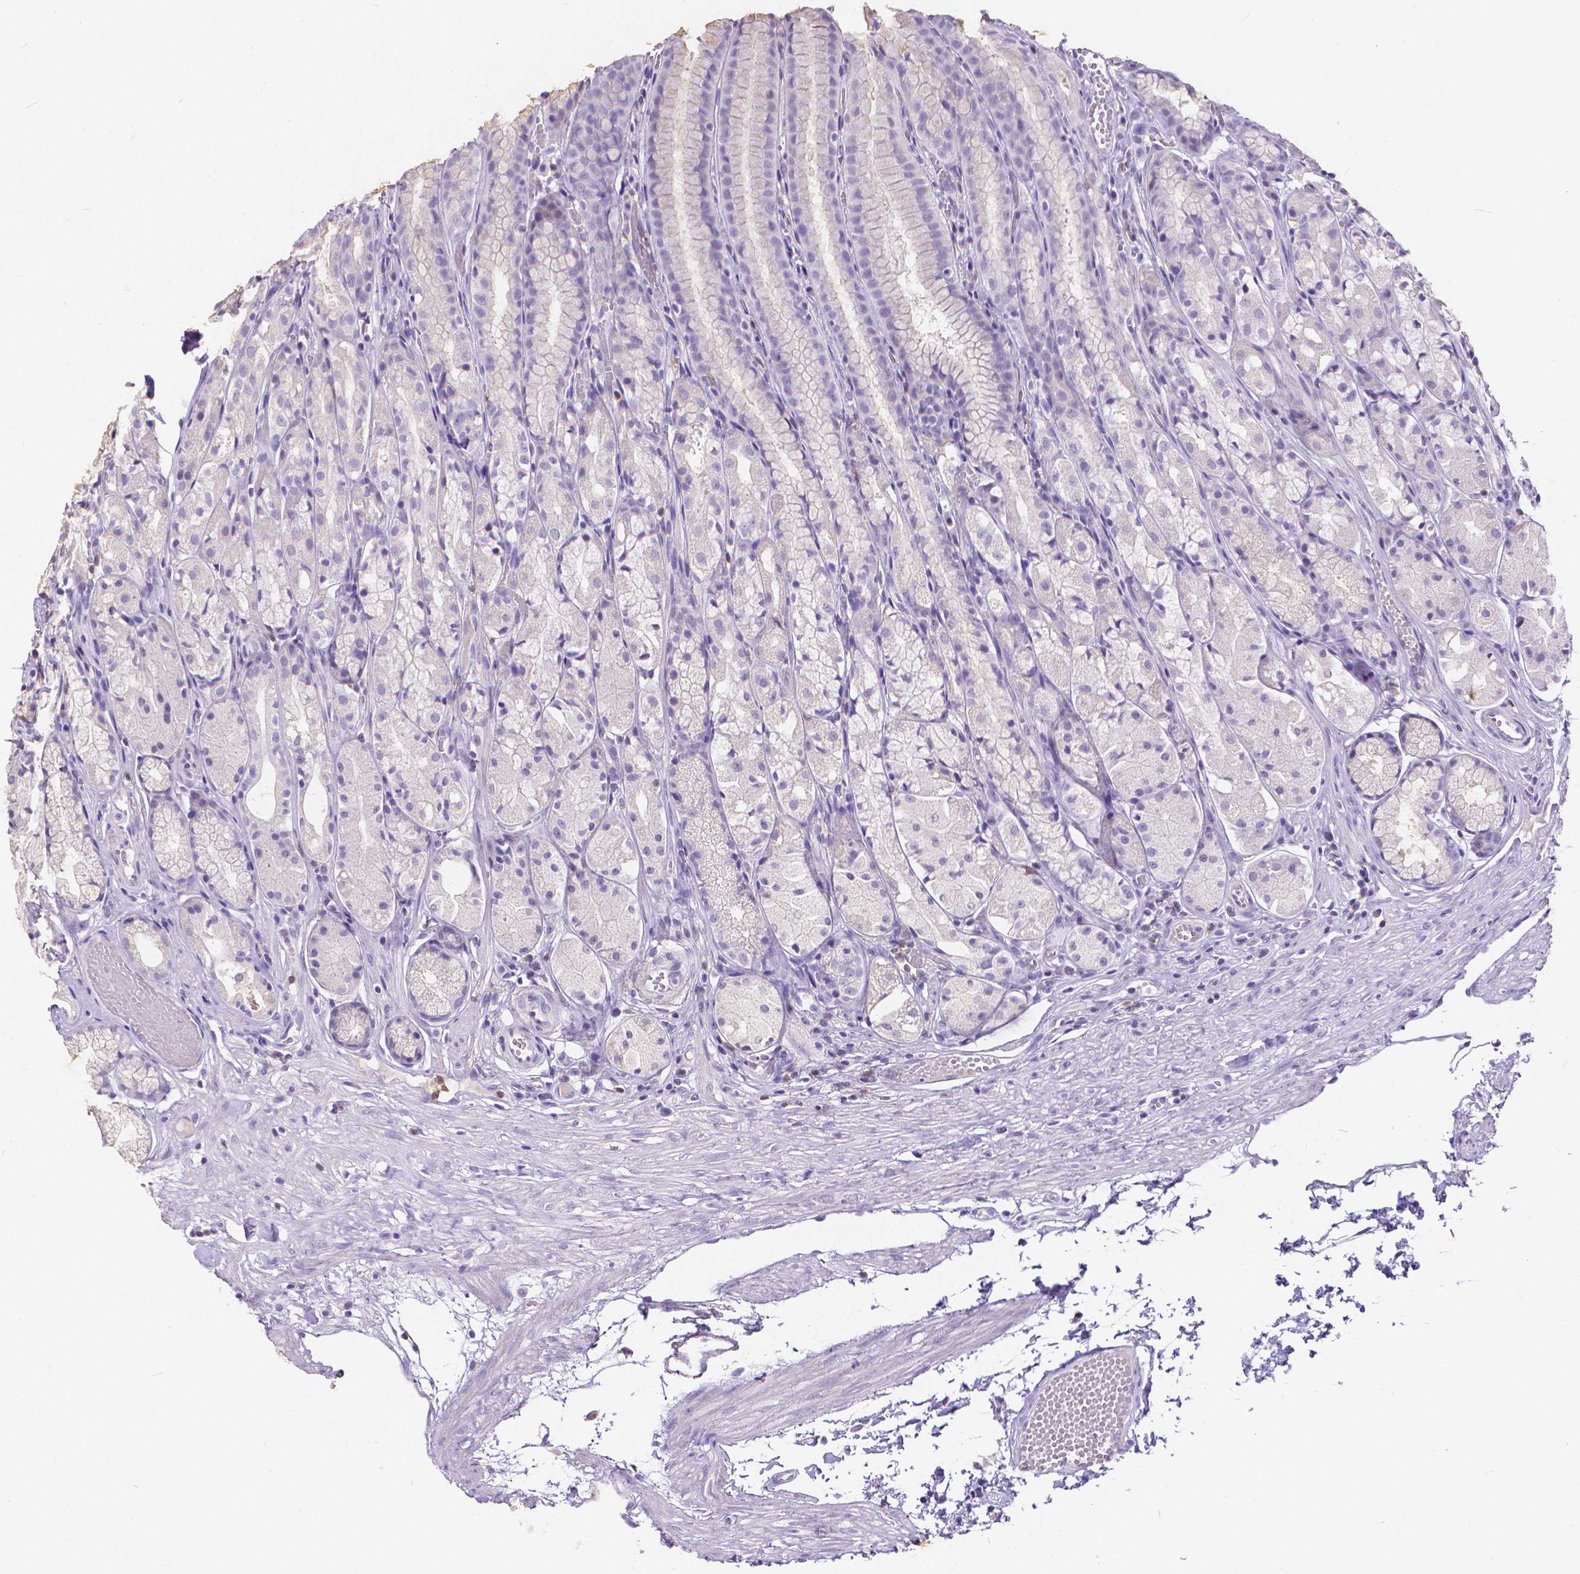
{"staining": {"intensity": "negative", "quantity": "none", "location": "none"}, "tissue": "stomach", "cell_type": "Glandular cells", "image_type": "normal", "snomed": [{"axis": "morphology", "description": "Normal tissue, NOS"}, {"axis": "topography", "description": "Stomach"}], "caption": "Micrograph shows no significant protein staining in glandular cells of unremarkable stomach.", "gene": "CD4", "patient": {"sex": "male", "age": 70}}